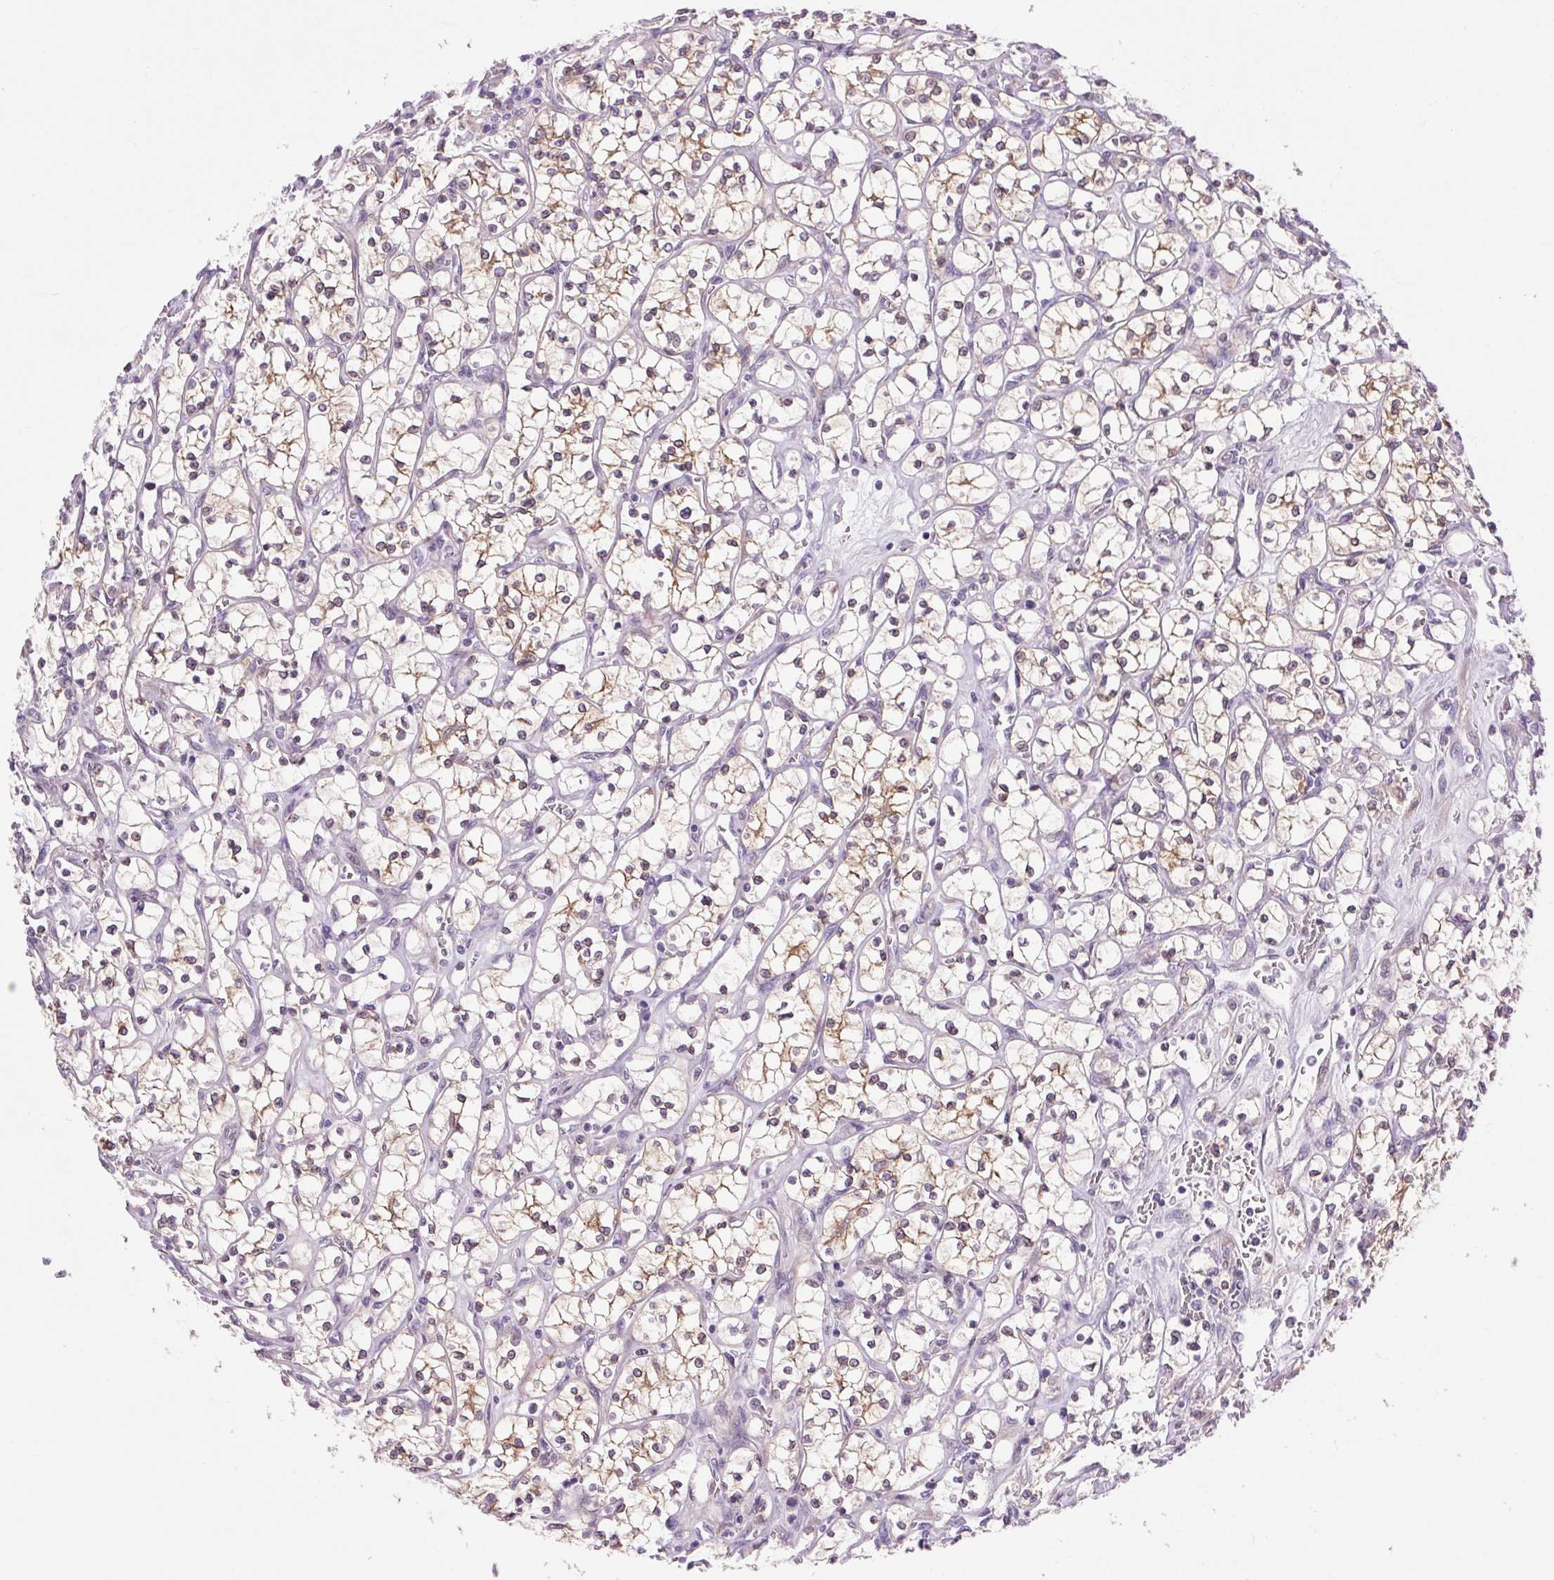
{"staining": {"intensity": "moderate", "quantity": "25%-75%", "location": "cytoplasmic/membranous"}, "tissue": "renal cancer", "cell_type": "Tumor cells", "image_type": "cancer", "snomed": [{"axis": "morphology", "description": "Adenocarcinoma, NOS"}, {"axis": "topography", "description": "Kidney"}], "caption": "Immunohistochemistry (IHC) of renal adenocarcinoma displays medium levels of moderate cytoplasmic/membranous staining in approximately 25%-75% of tumor cells.", "gene": "SOWAHC", "patient": {"sex": "female", "age": 64}}